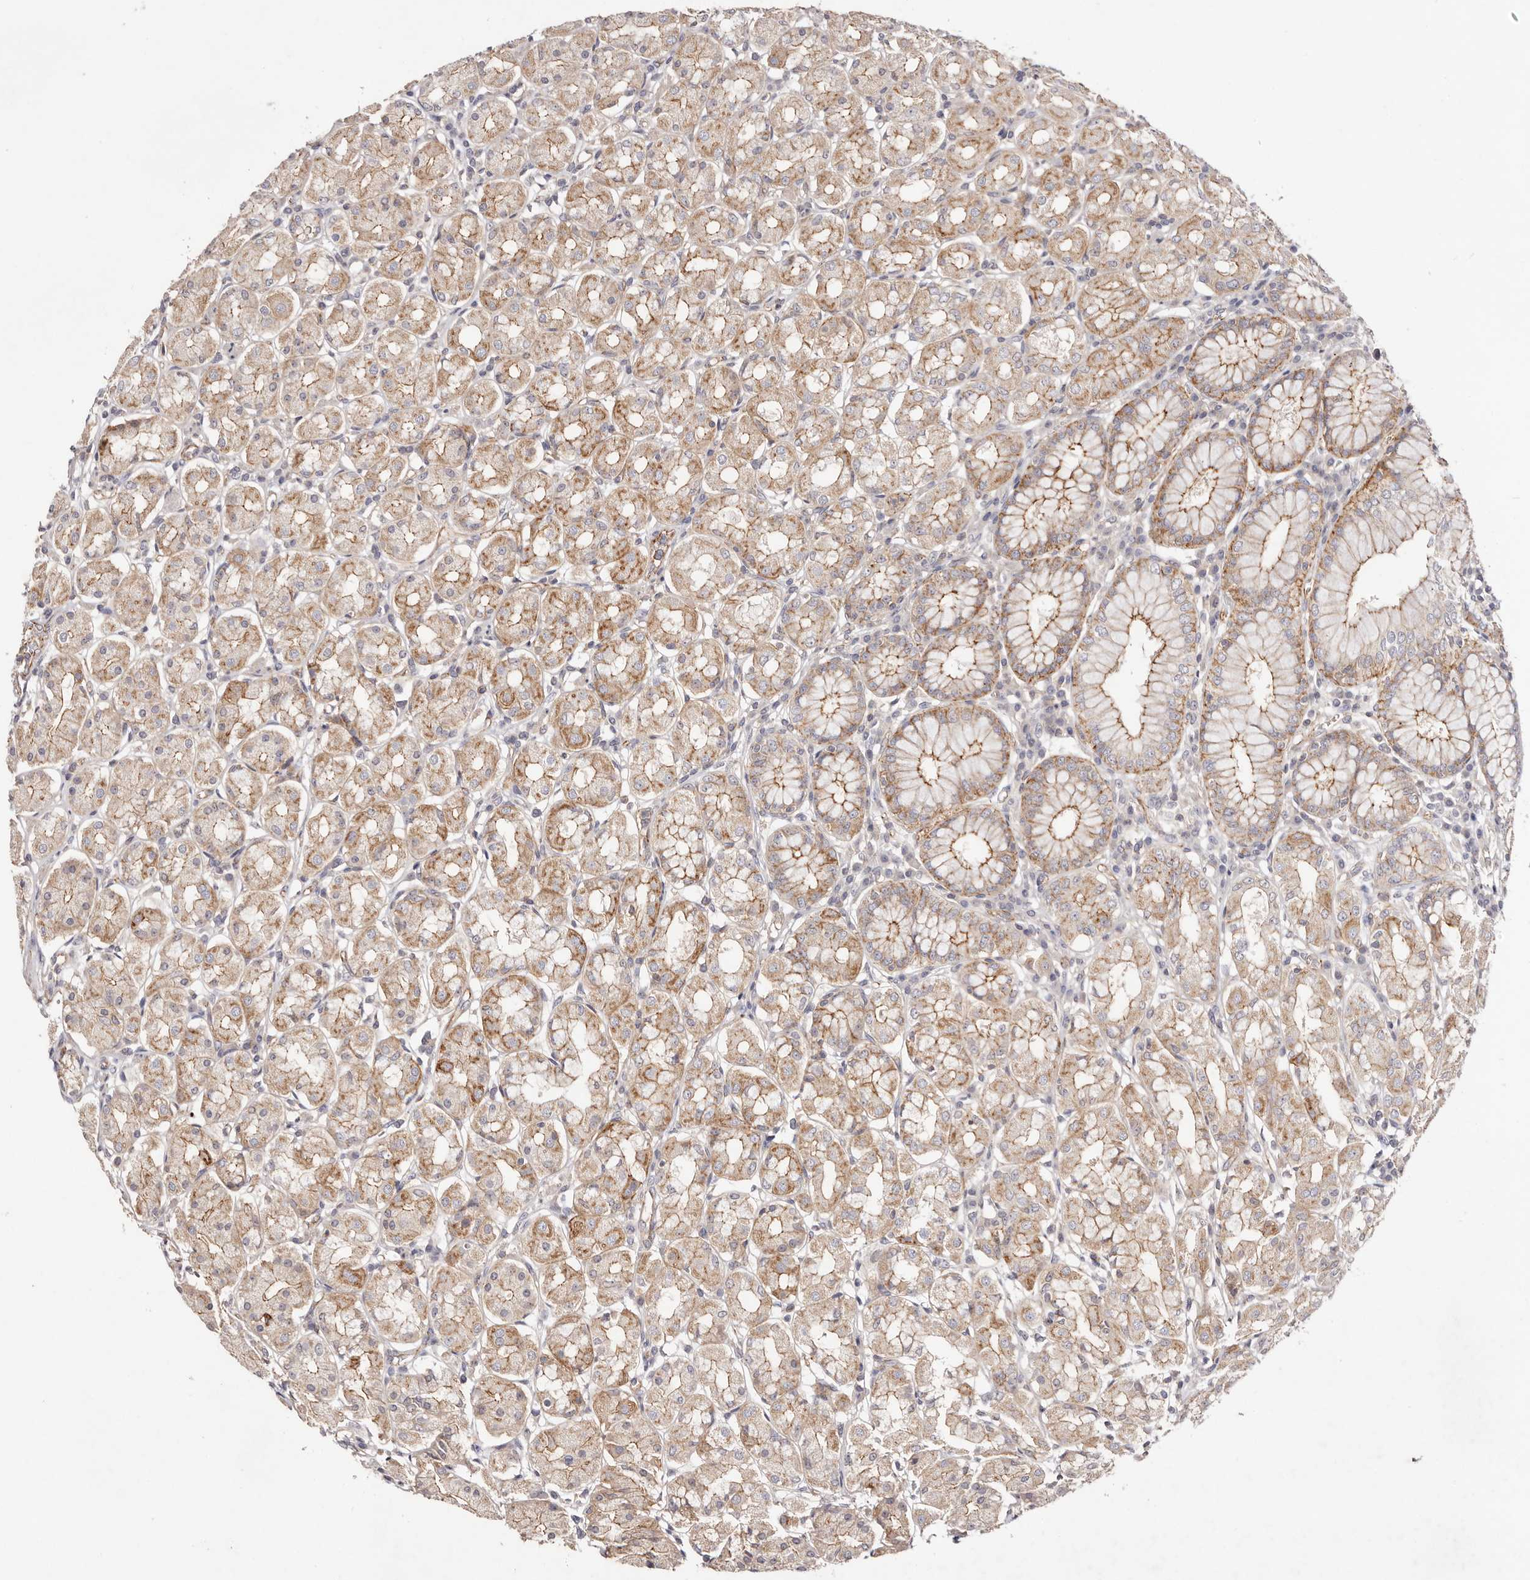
{"staining": {"intensity": "moderate", "quantity": ">75%", "location": "cytoplasmic/membranous"}, "tissue": "stomach", "cell_type": "Glandular cells", "image_type": "normal", "snomed": [{"axis": "morphology", "description": "Normal tissue, NOS"}, {"axis": "topography", "description": "Stomach"}, {"axis": "topography", "description": "Stomach, lower"}], "caption": "Immunohistochemical staining of normal stomach shows moderate cytoplasmic/membranous protein staining in approximately >75% of glandular cells. The staining was performed using DAB, with brown indicating positive protein expression. Nuclei are stained blue with hematoxylin.", "gene": "SLC35B2", "patient": {"sex": "female", "age": 56}}